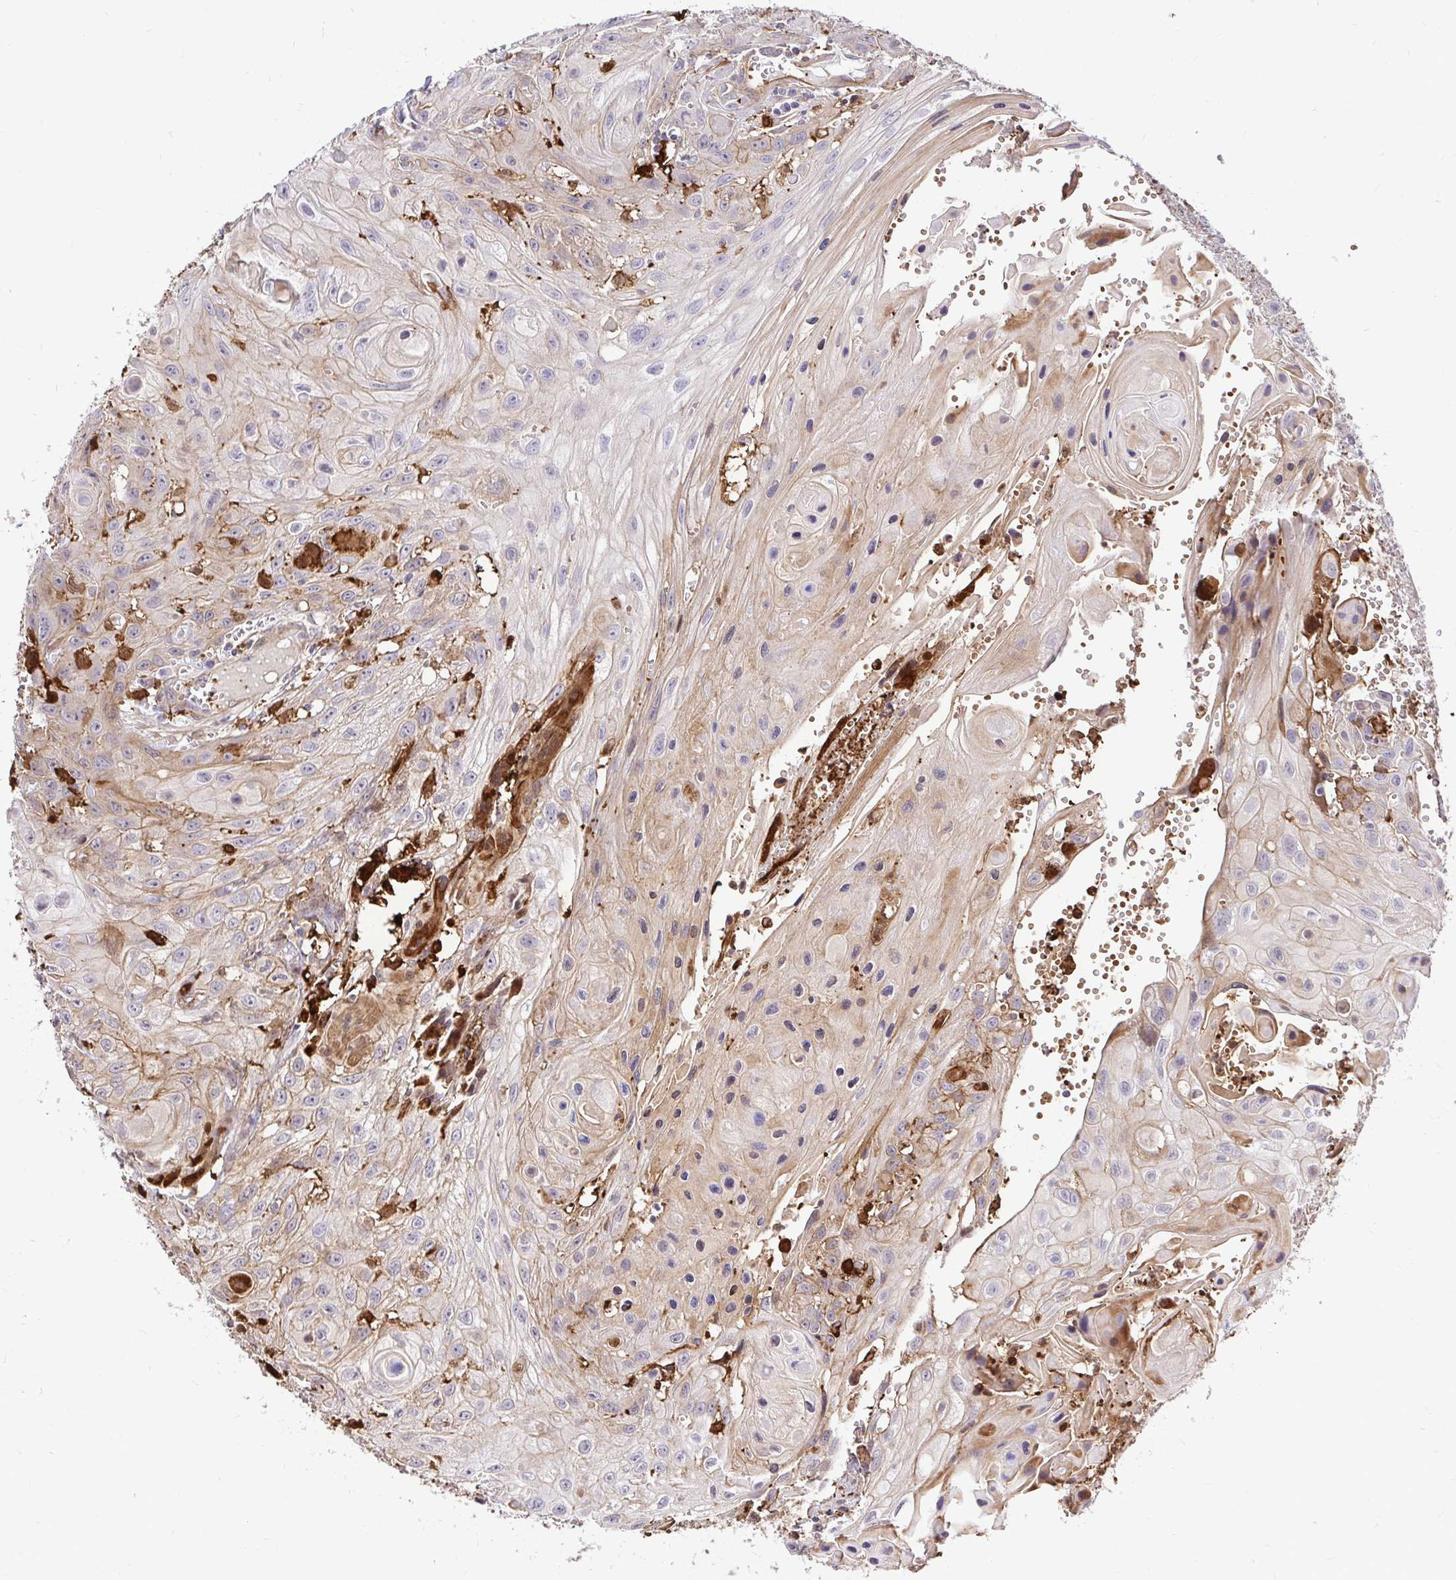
{"staining": {"intensity": "weak", "quantity": "25%-75%", "location": "cytoplasmic/membranous"}, "tissue": "head and neck cancer", "cell_type": "Tumor cells", "image_type": "cancer", "snomed": [{"axis": "morphology", "description": "Squamous cell carcinoma, NOS"}, {"axis": "topography", "description": "Oral tissue"}, {"axis": "topography", "description": "Head-Neck"}], "caption": "Squamous cell carcinoma (head and neck) was stained to show a protein in brown. There is low levels of weak cytoplasmic/membranous staining in approximately 25%-75% of tumor cells. (Stains: DAB in brown, nuclei in blue, Microscopy: brightfield microscopy at high magnification).", "gene": "GSN", "patient": {"sex": "male", "age": 58}}